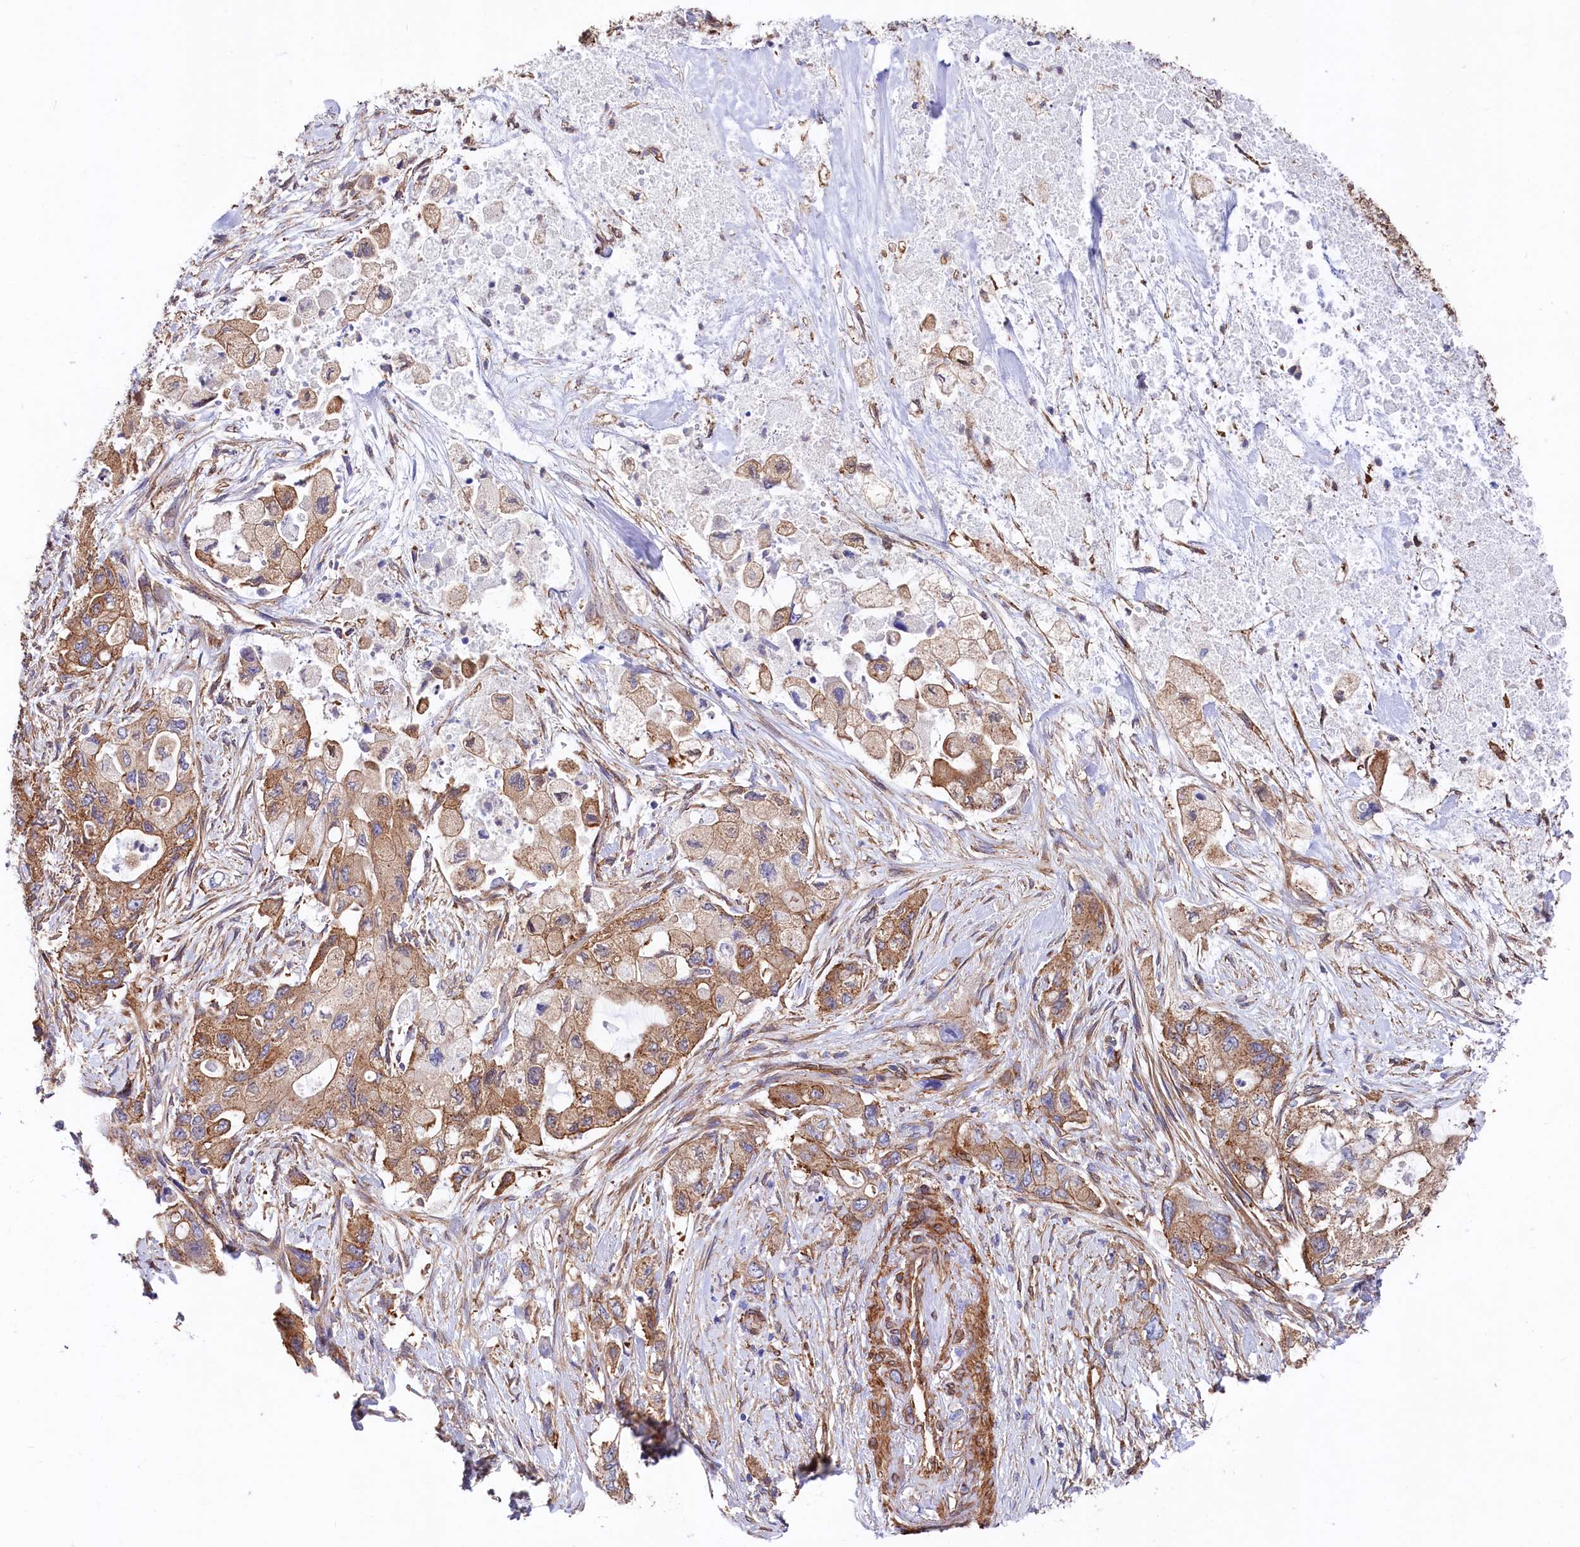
{"staining": {"intensity": "moderate", "quantity": ">75%", "location": "cytoplasmic/membranous"}, "tissue": "pancreatic cancer", "cell_type": "Tumor cells", "image_type": "cancer", "snomed": [{"axis": "morphology", "description": "Adenocarcinoma, NOS"}, {"axis": "topography", "description": "Pancreas"}], "caption": "The image reveals staining of pancreatic adenocarcinoma, revealing moderate cytoplasmic/membranous protein positivity (brown color) within tumor cells.", "gene": "TNKS1BP1", "patient": {"sex": "female", "age": 73}}